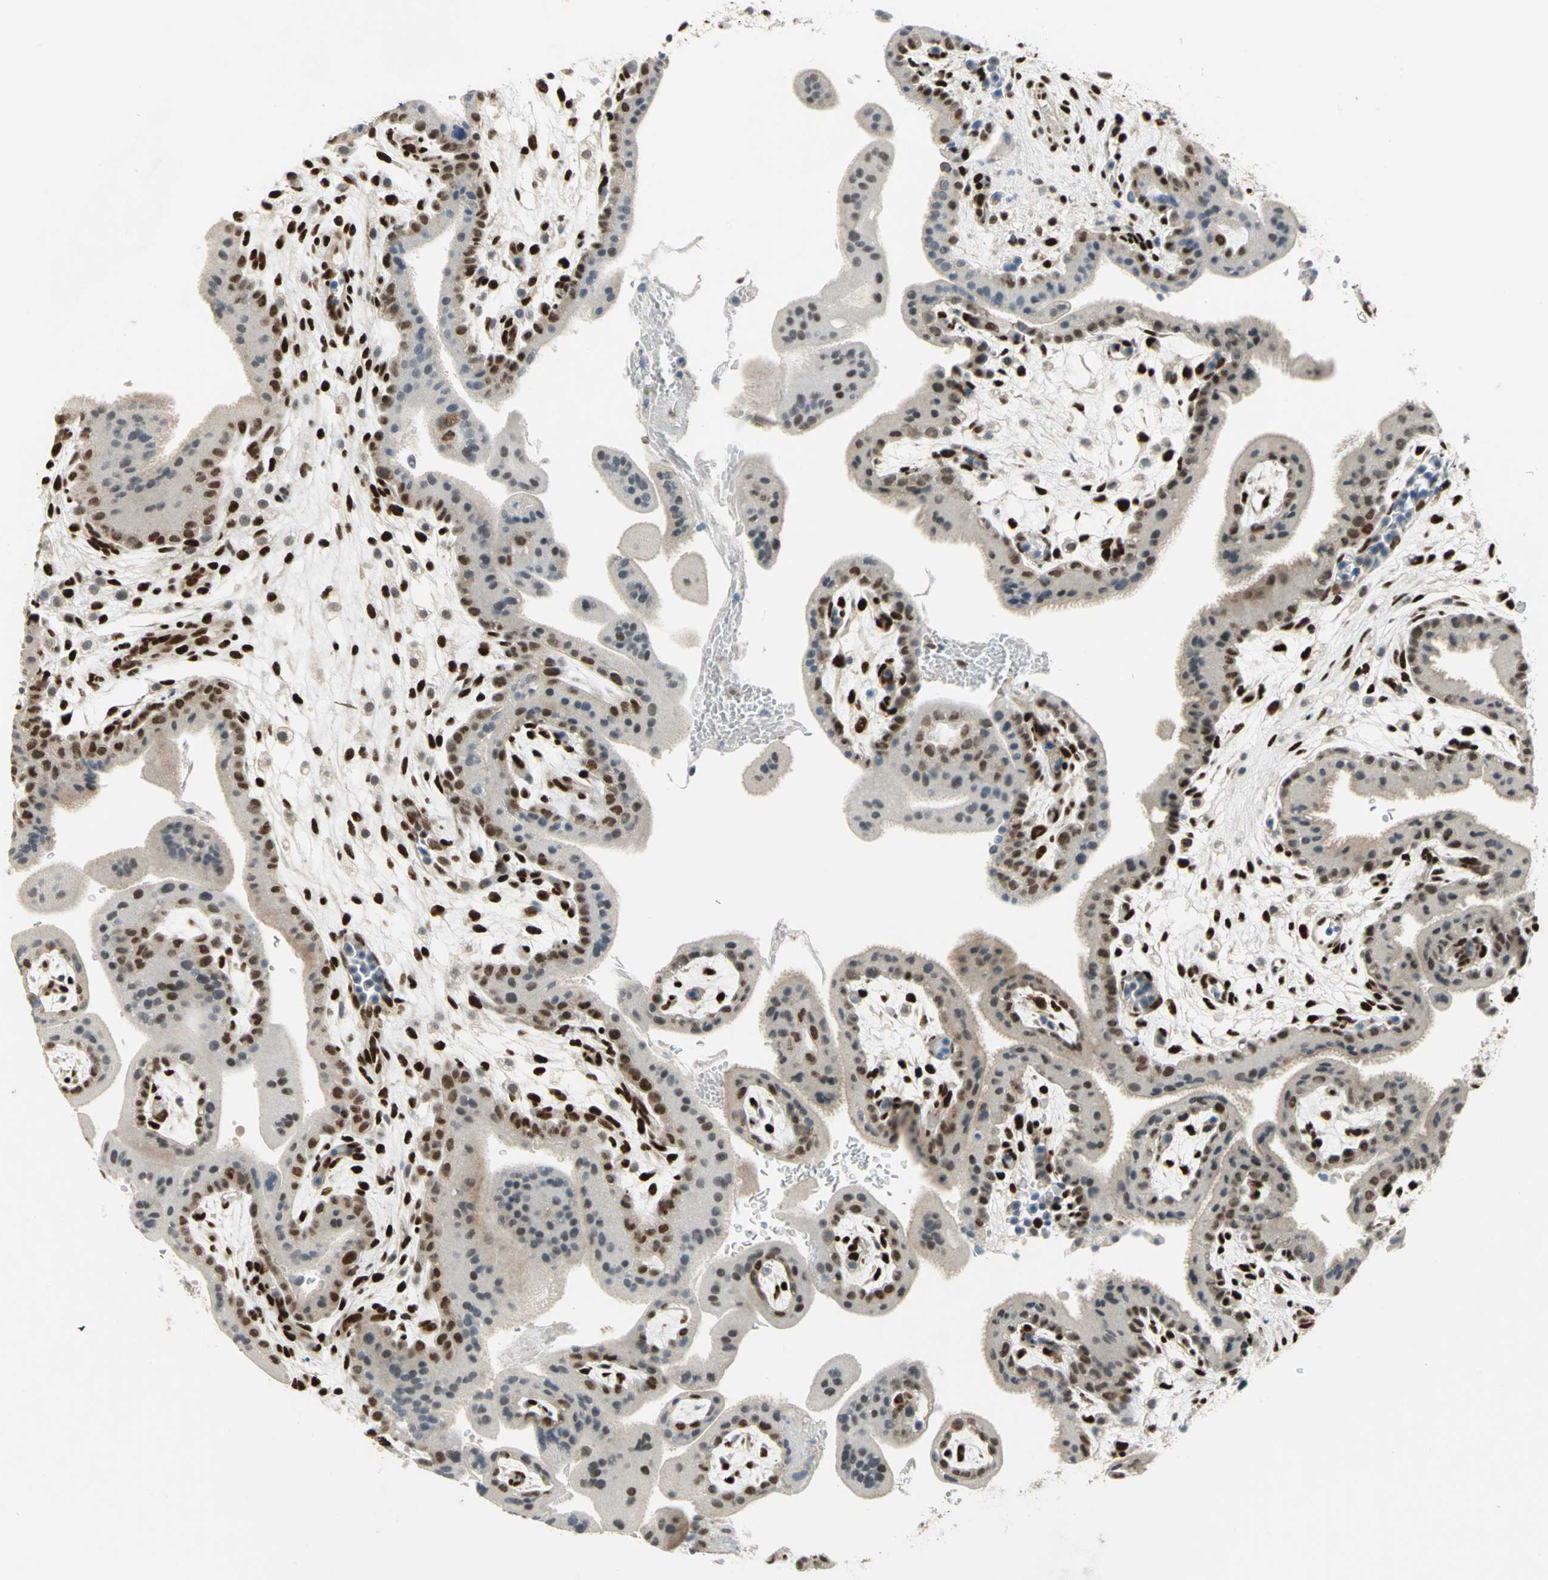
{"staining": {"intensity": "strong", "quantity": "25%-75%", "location": "cytoplasmic/membranous,nuclear"}, "tissue": "placenta", "cell_type": "Trophoblastic cells", "image_type": "normal", "snomed": [{"axis": "morphology", "description": "Normal tissue, NOS"}, {"axis": "topography", "description": "Placenta"}], "caption": "Strong cytoplasmic/membranous,nuclear staining for a protein is seen in about 25%-75% of trophoblastic cells of benign placenta using immunohistochemistry.", "gene": "RBFOX2", "patient": {"sex": "female", "age": 35}}